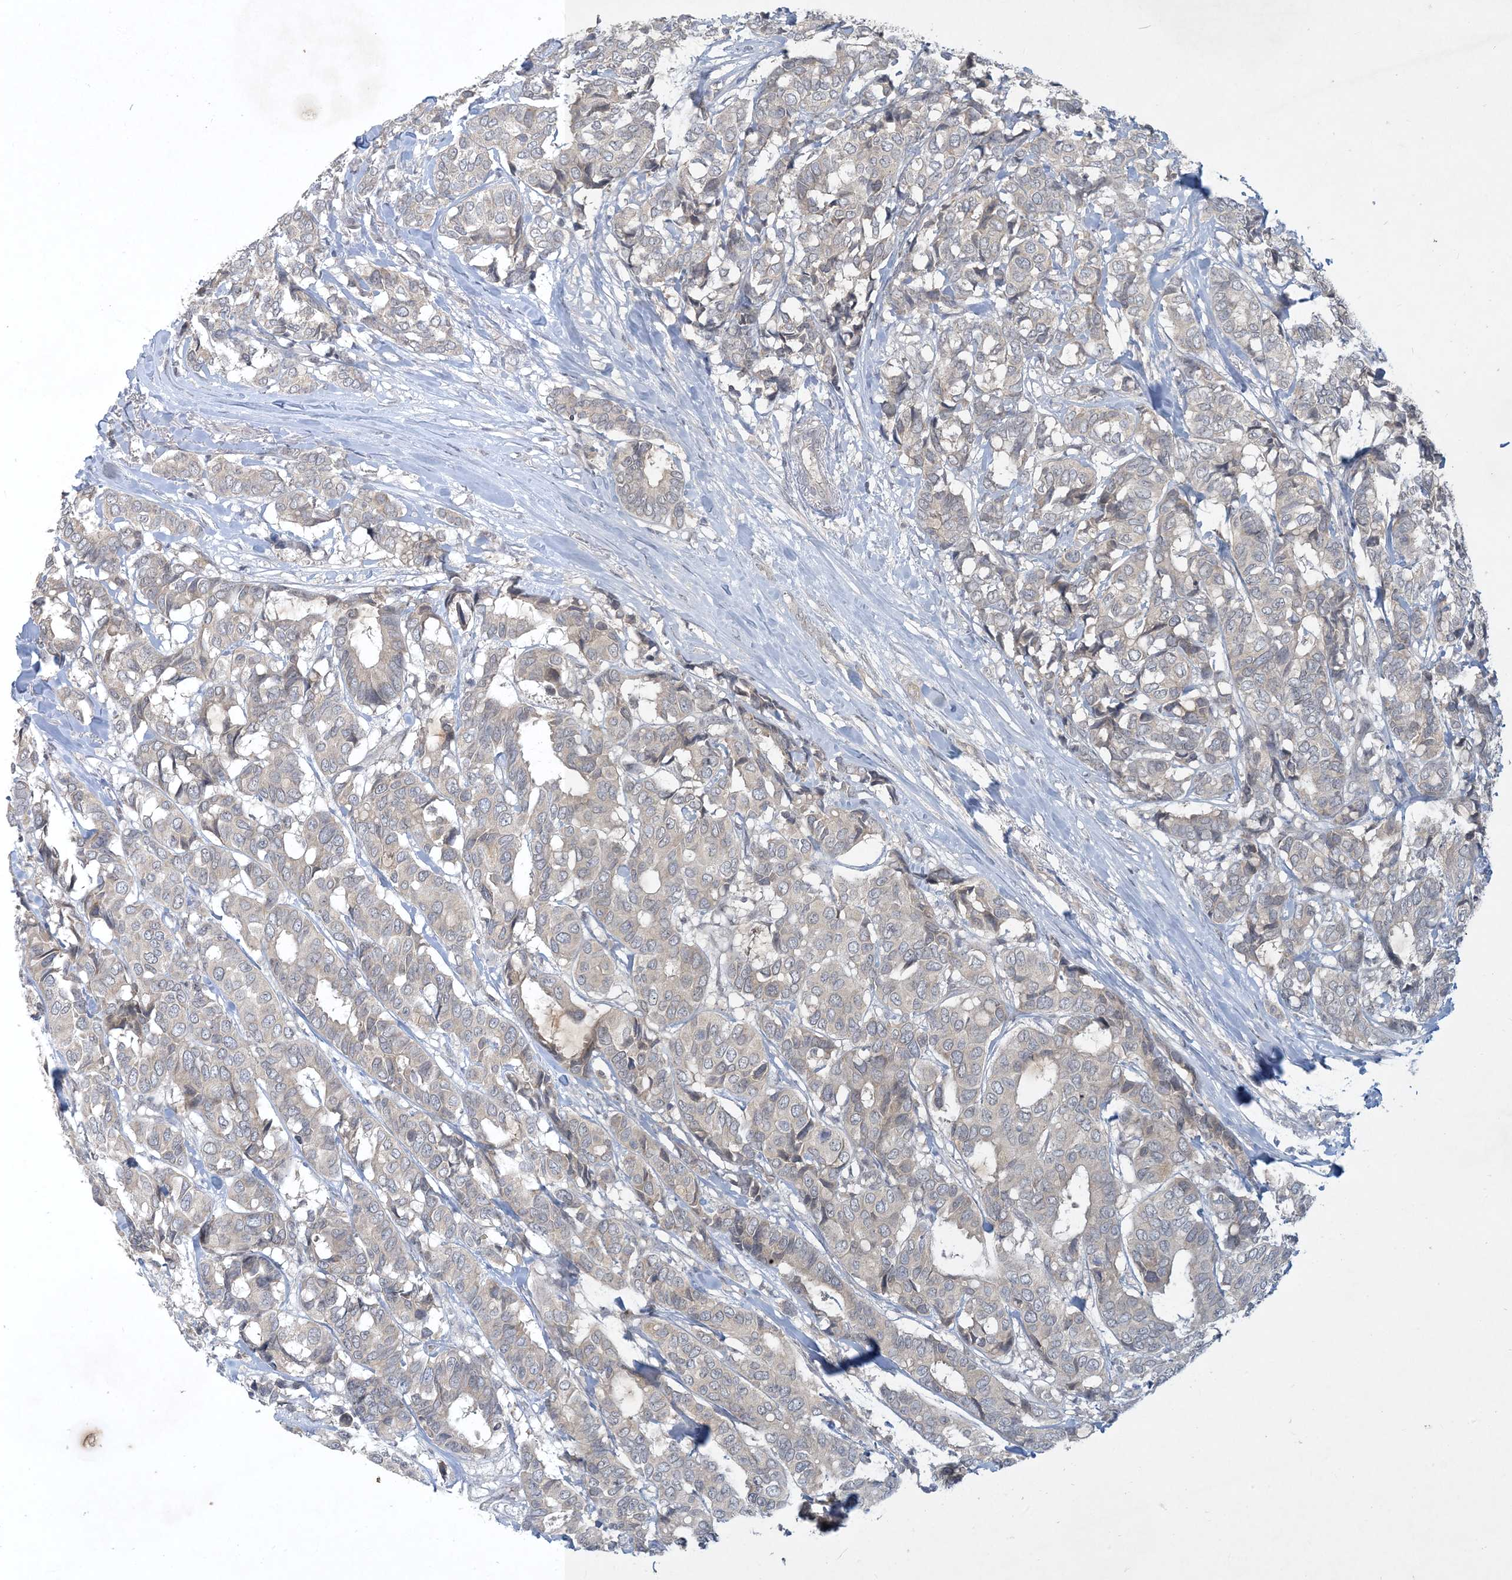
{"staining": {"intensity": "negative", "quantity": "none", "location": "none"}, "tissue": "breast cancer", "cell_type": "Tumor cells", "image_type": "cancer", "snomed": [{"axis": "morphology", "description": "Duct carcinoma"}, {"axis": "topography", "description": "Breast"}], "caption": "A micrograph of breast invasive ductal carcinoma stained for a protein reveals no brown staining in tumor cells.", "gene": "CDS1", "patient": {"sex": "female", "age": 87}}